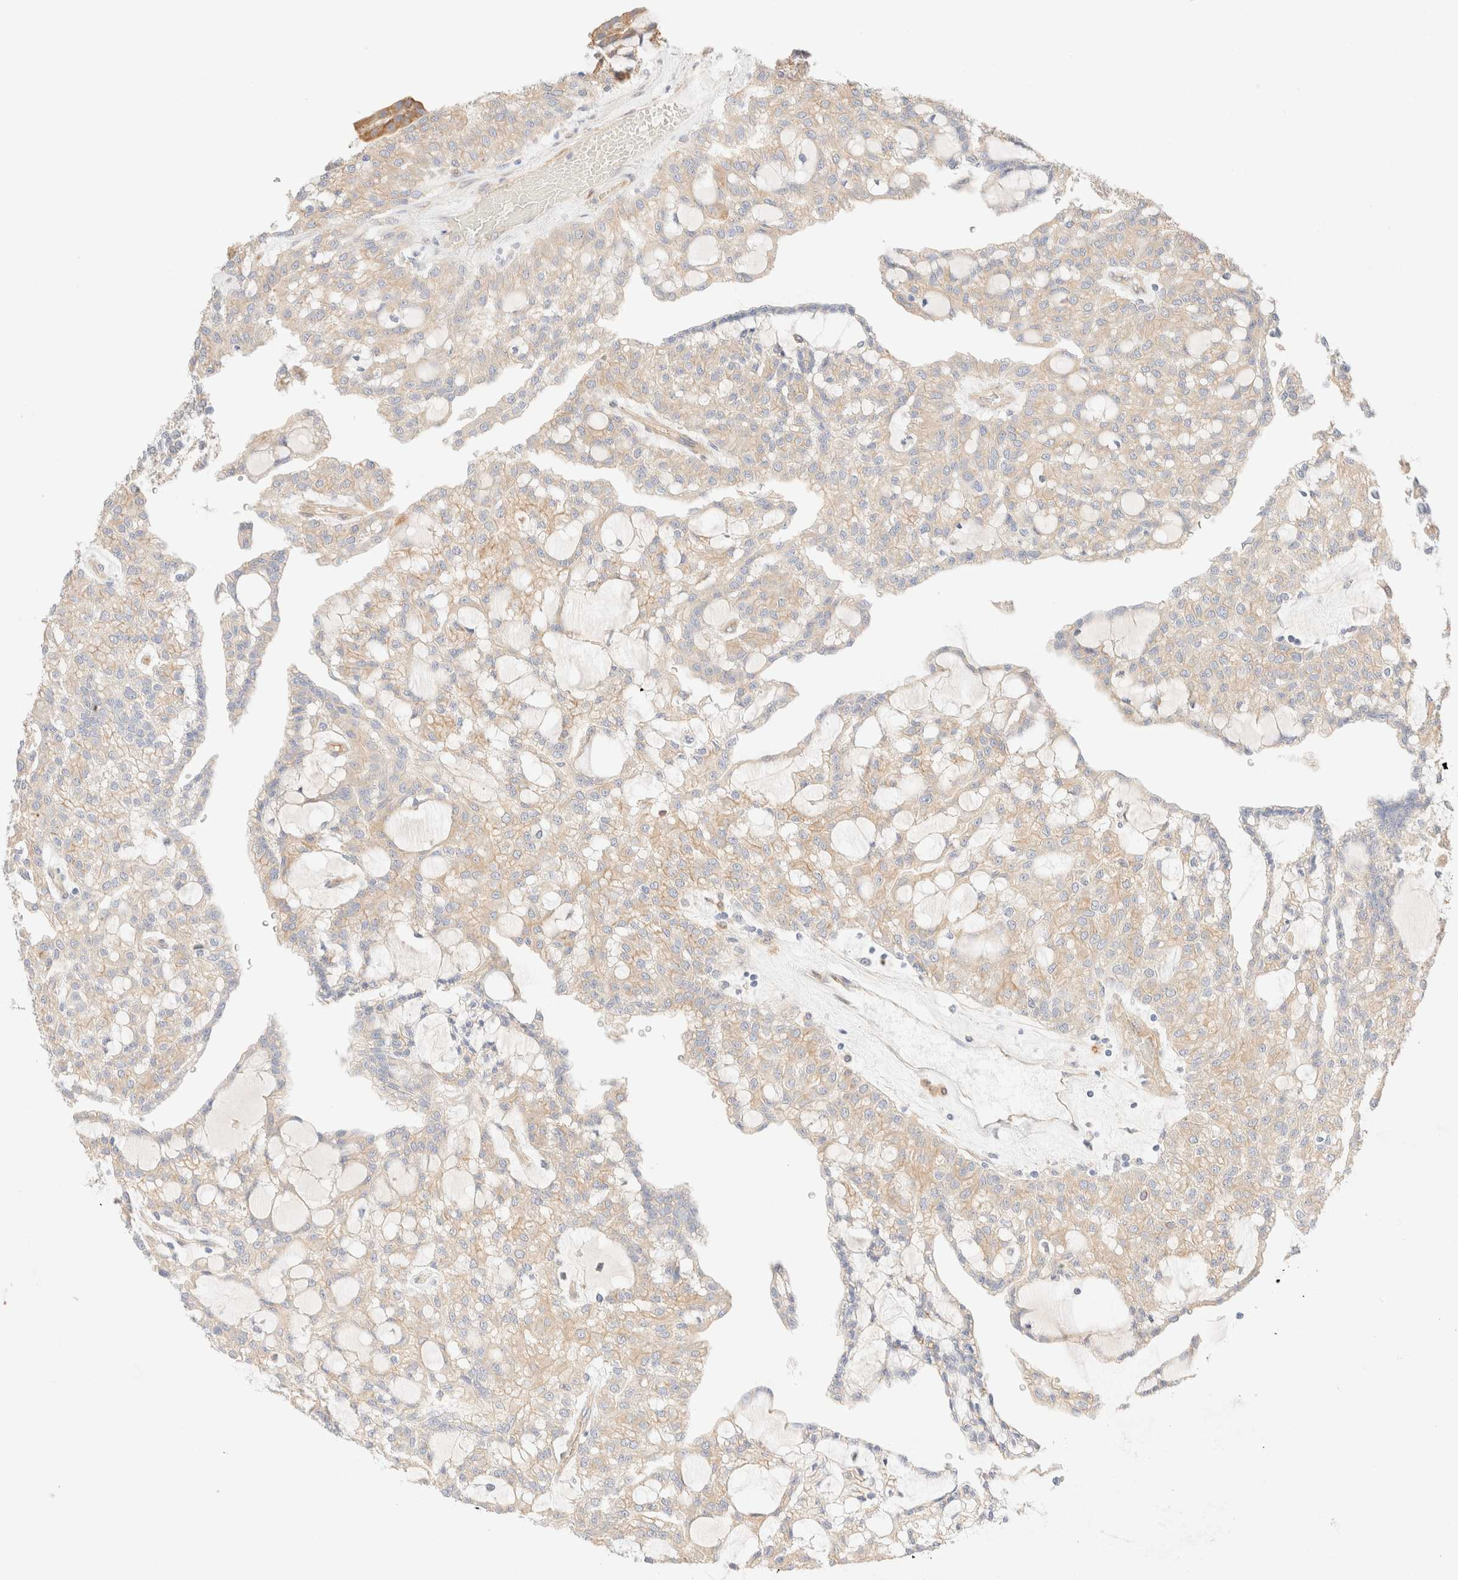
{"staining": {"intensity": "weak", "quantity": "25%-75%", "location": "cytoplasmic/membranous"}, "tissue": "renal cancer", "cell_type": "Tumor cells", "image_type": "cancer", "snomed": [{"axis": "morphology", "description": "Adenocarcinoma, NOS"}, {"axis": "topography", "description": "Kidney"}], "caption": "The micrograph reveals immunohistochemical staining of renal cancer (adenocarcinoma). There is weak cytoplasmic/membranous positivity is identified in about 25%-75% of tumor cells.", "gene": "NIBAN2", "patient": {"sex": "male", "age": 63}}